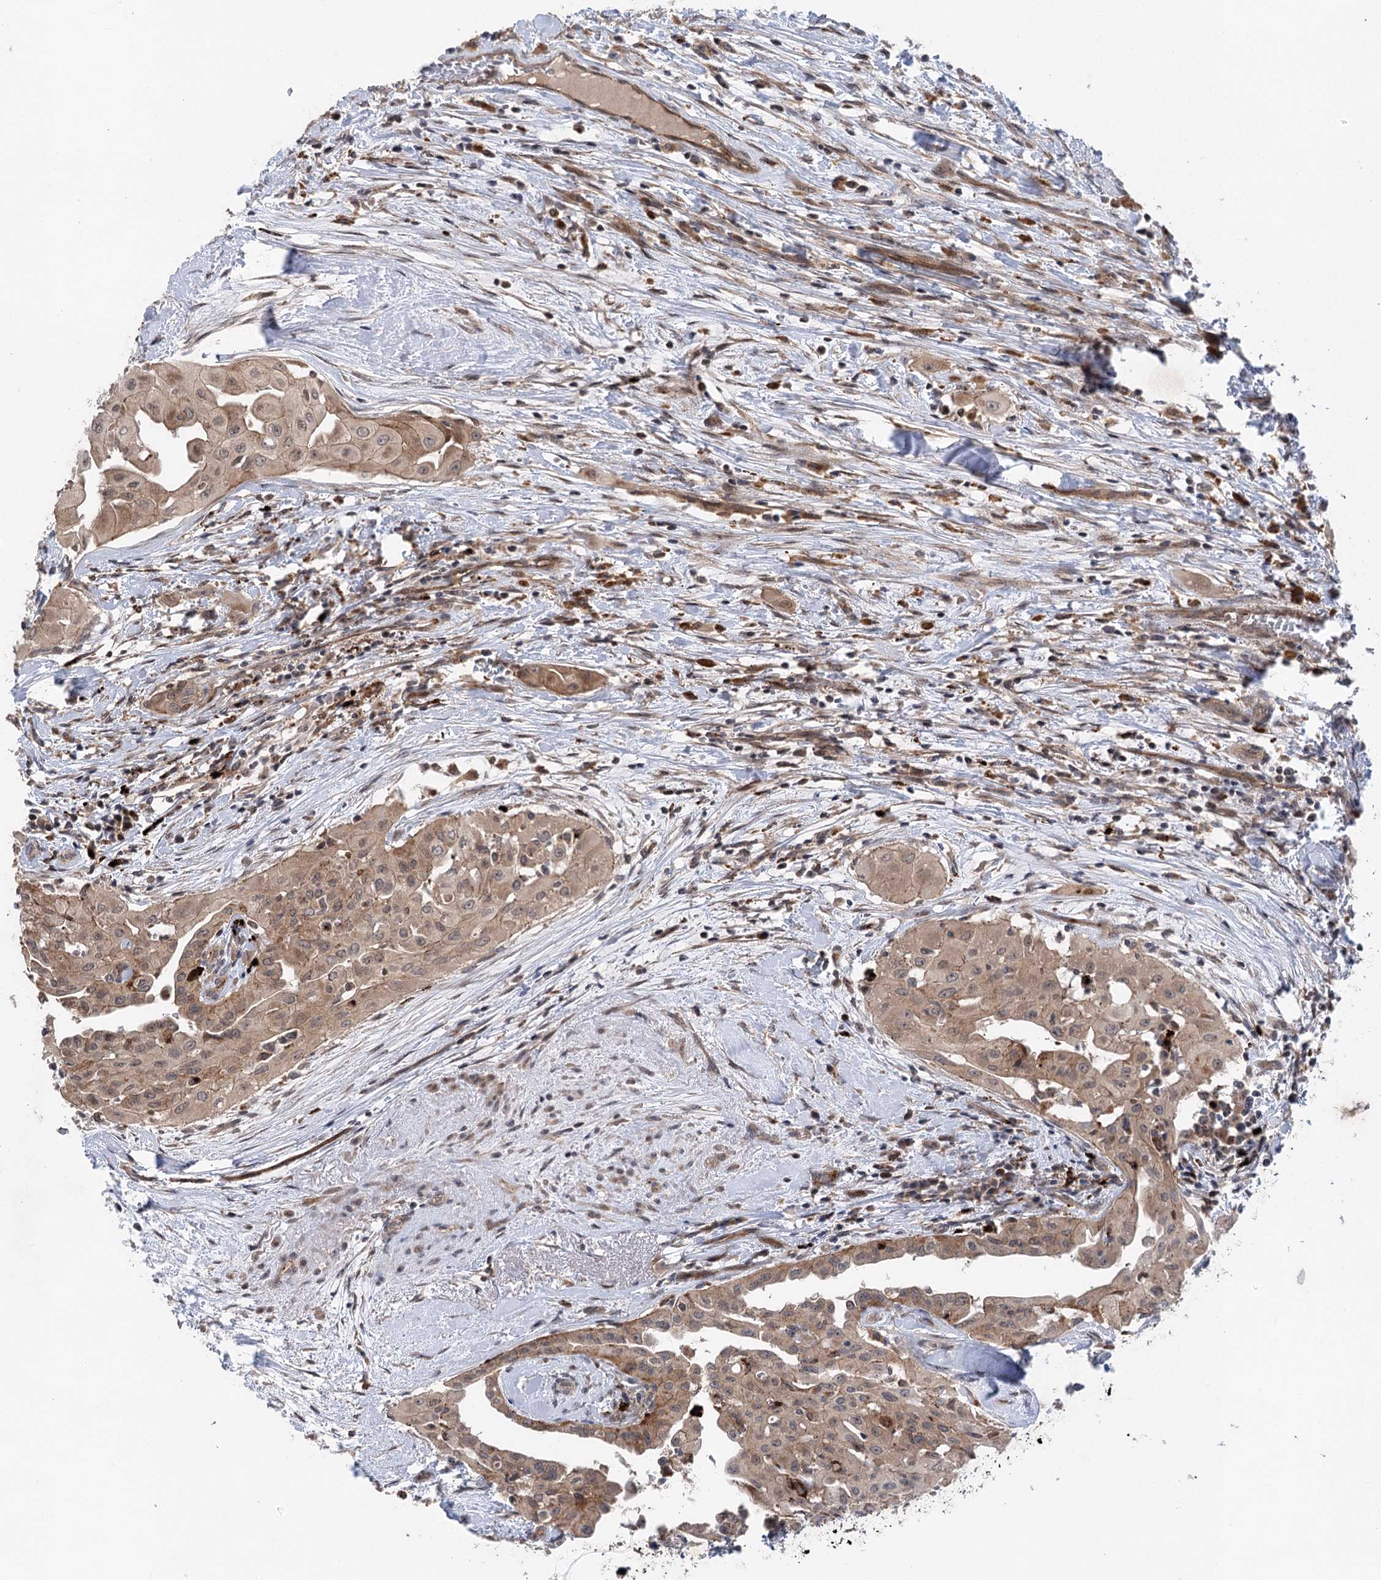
{"staining": {"intensity": "moderate", "quantity": ">75%", "location": "cytoplasmic/membranous"}, "tissue": "thyroid cancer", "cell_type": "Tumor cells", "image_type": "cancer", "snomed": [{"axis": "morphology", "description": "Papillary adenocarcinoma, NOS"}, {"axis": "topography", "description": "Thyroid gland"}], "caption": "Protein staining demonstrates moderate cytoplasmic/membranous staining in approximately >75% of tumor cells in thyroid cancer.", "gene": "METTL24", "patient": {"sex": "female", "age": 59}}